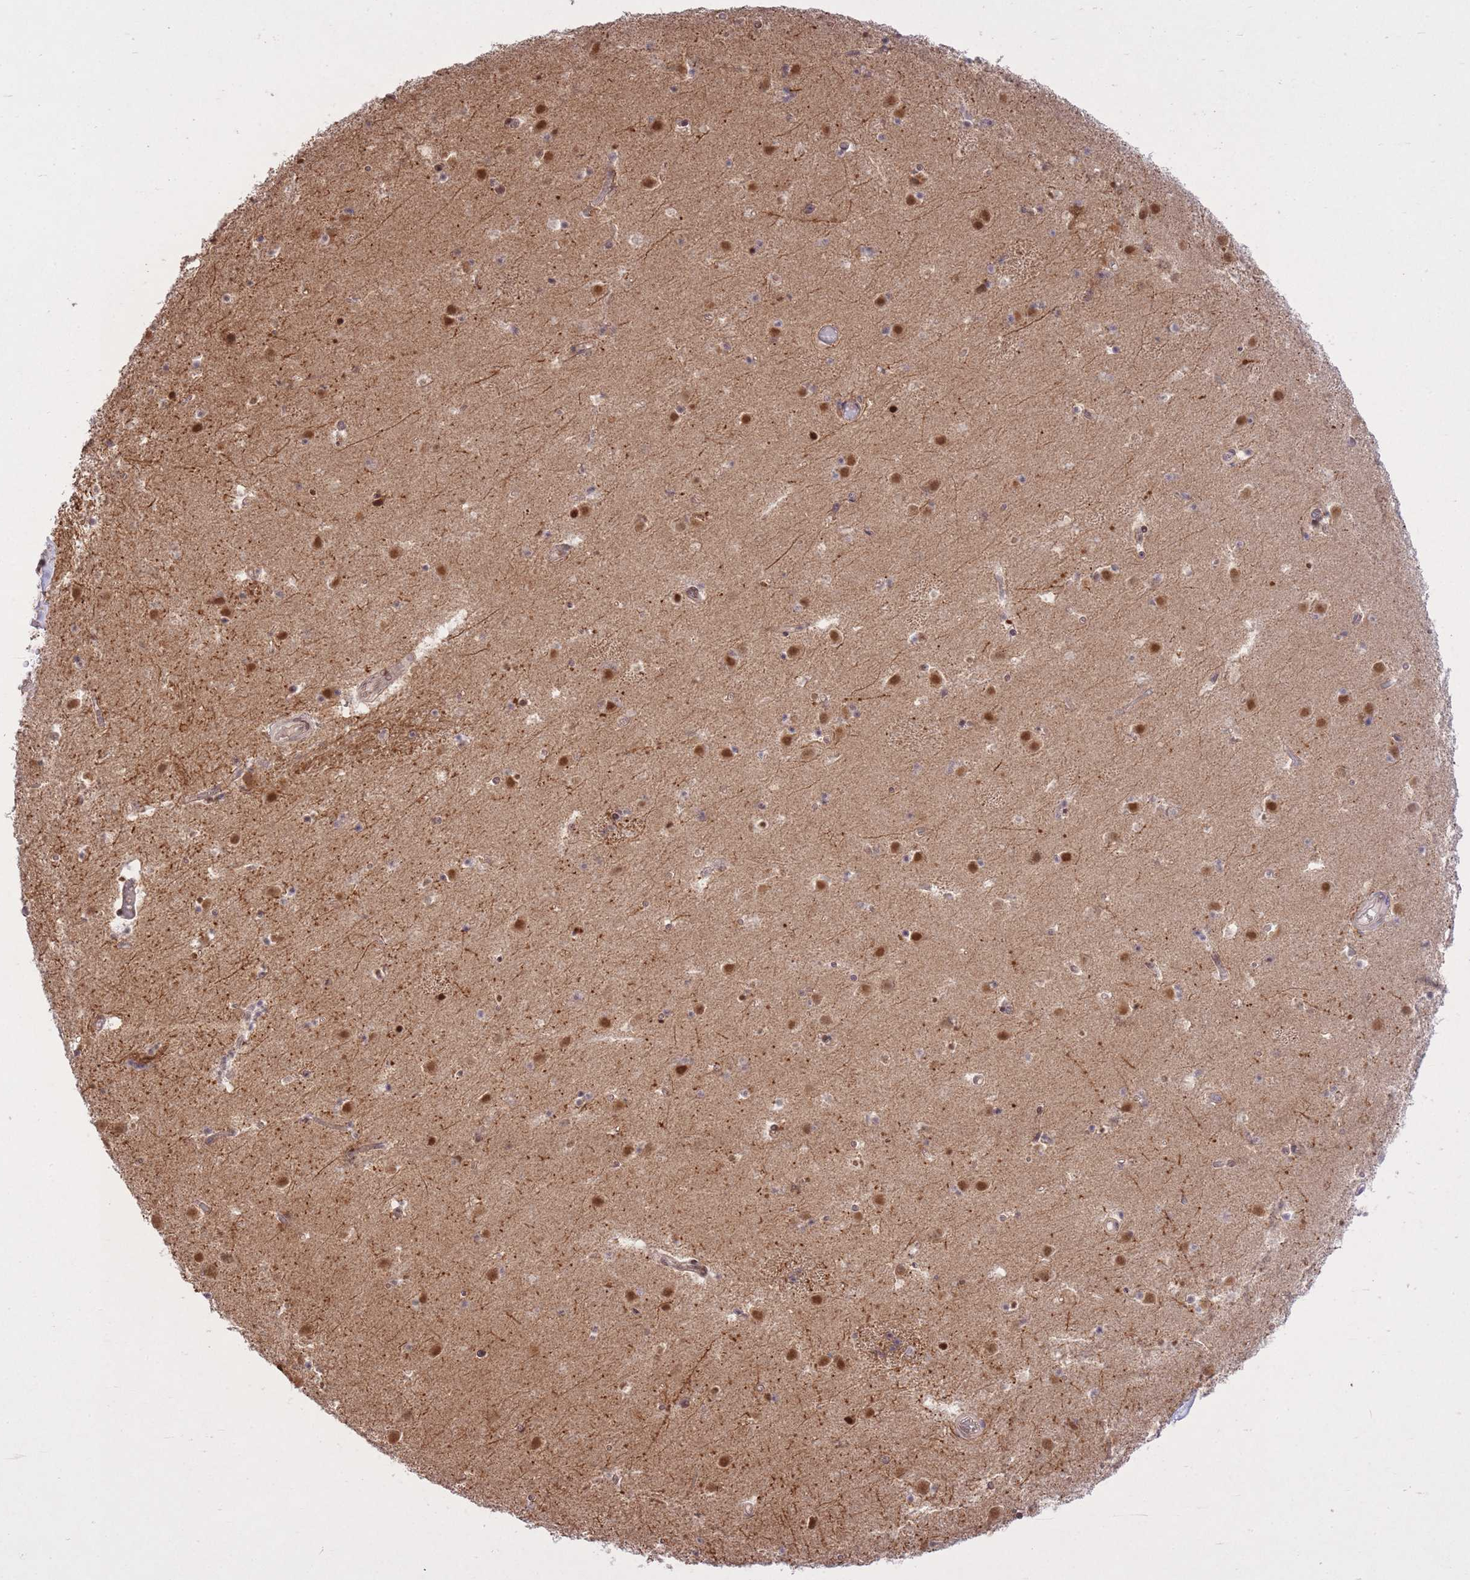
{"staining": {"intensity": "moderate", "quantity": "<25%", "location": "cytoplasmic/membranous,nuclear"}, "tissue": "caudate", "cell_type": "Glial cells", "image_type": "normal", "snomed": [{"axis": "morphology", "description": "Normal tissue, NOS"}, {"axis": "topography", "description": "Lateral ventricle wall"}], "caption": "Immunohistochemical staining of unremarkable caudate displays low levels of moderate cytoplasmic/membranous,nuclear positivity in approximately <25% of glial cells.", "gene": "ZNF391", "patient": {"sex": "male", "age": 25}}